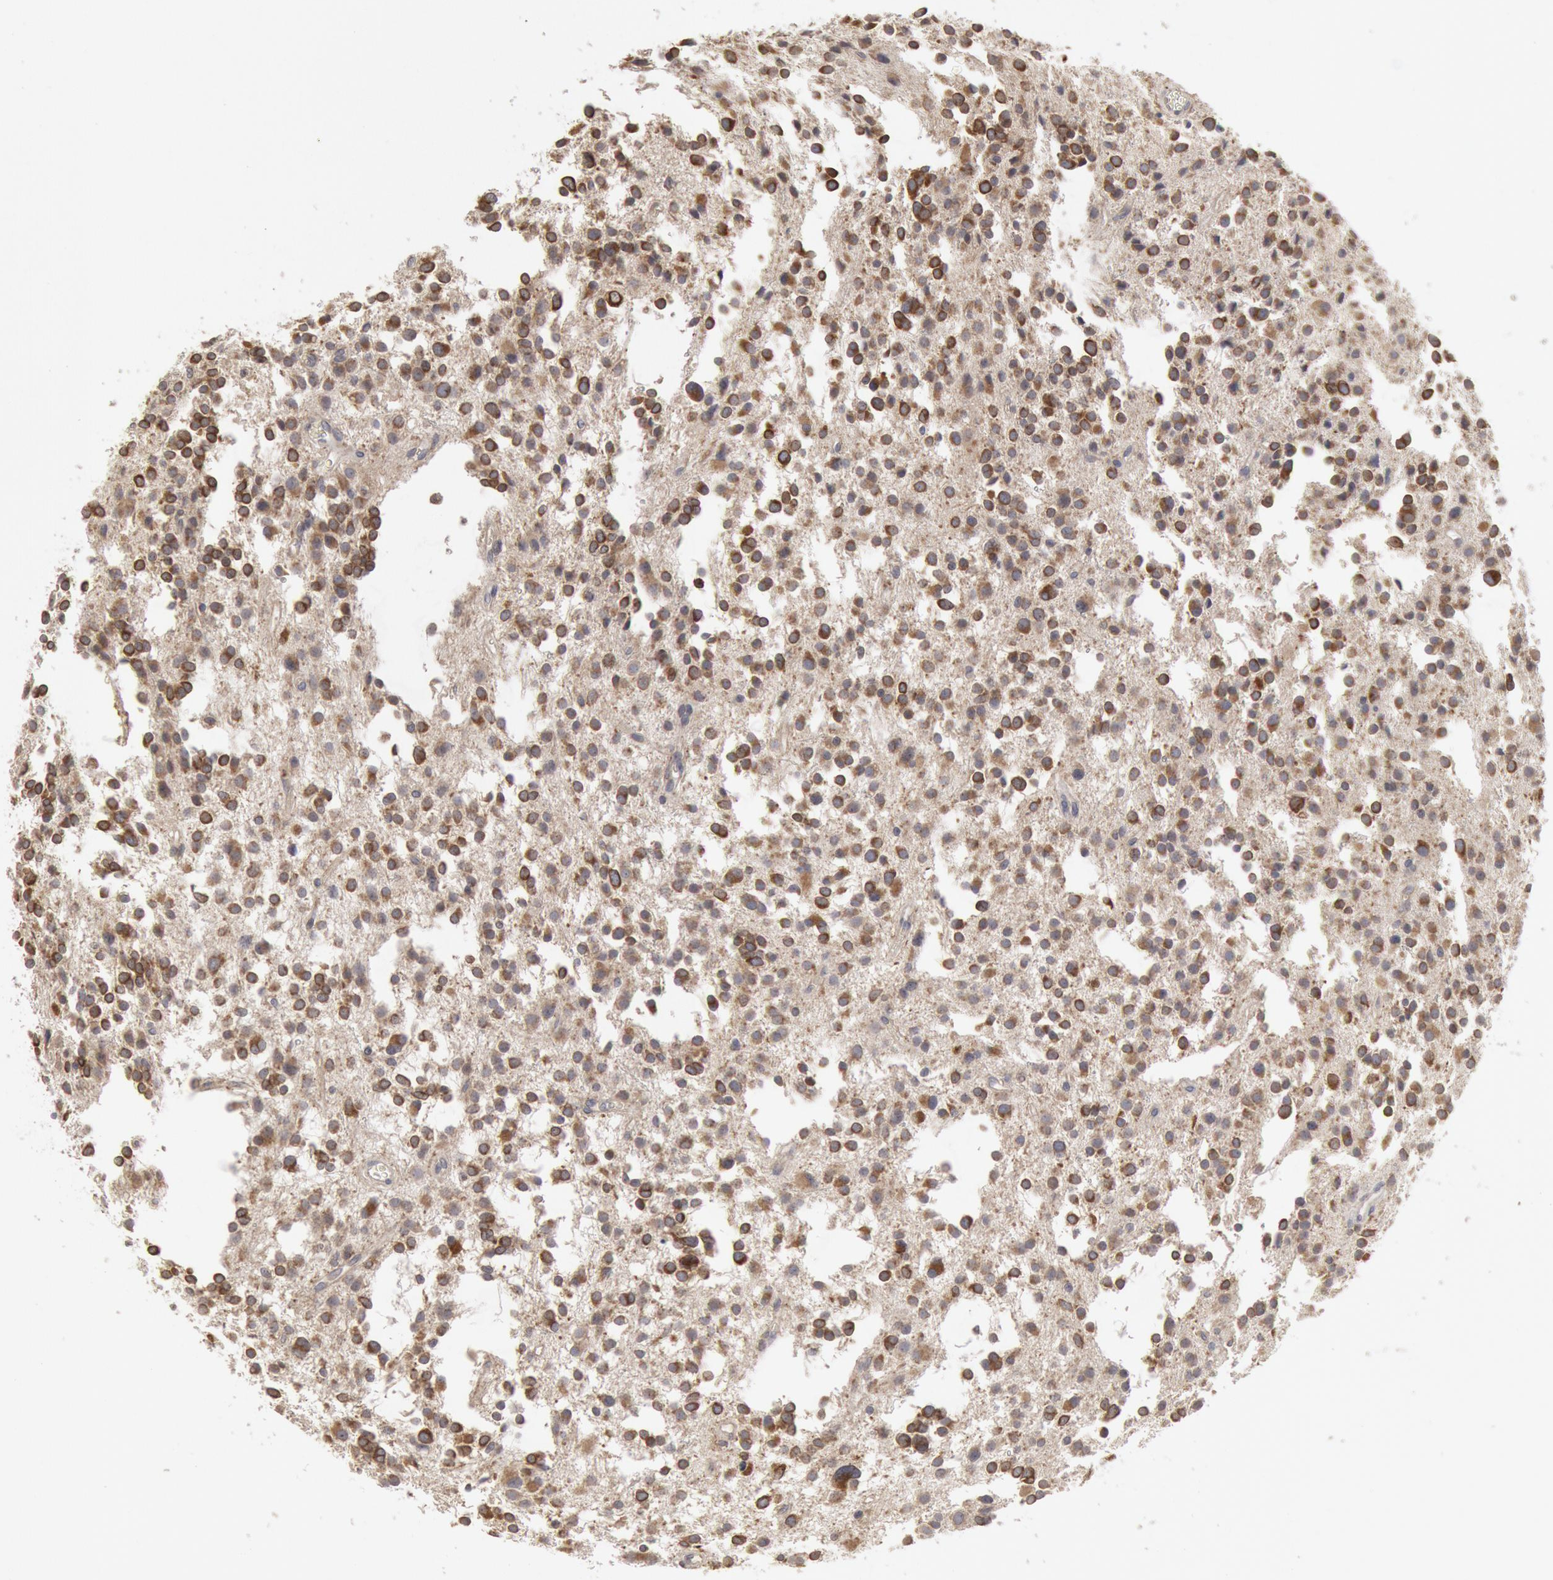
{"staining": {"intensity": "moderate", "quantity": "25%-75%", "location": "cytoplasmic/membranous"}, "tissue": "glioma", "cell_type": "Tumor cells", "image_type": "cancer", "snomed": [{"axis": "morphology", "description": "Glioma, malignant, Low grade"}, {"axis": "topography", "description": "Brain"}], "caption": "Glioma stained with DAB (3,3'-diaminobenzidine) IHC displays medium levels of moderate cytoplasmic/membranous expression in approximately 25%-75% of tumor cells.", "gene": "OSBPL8", "patient": {"sex": "female", "age": 36}}